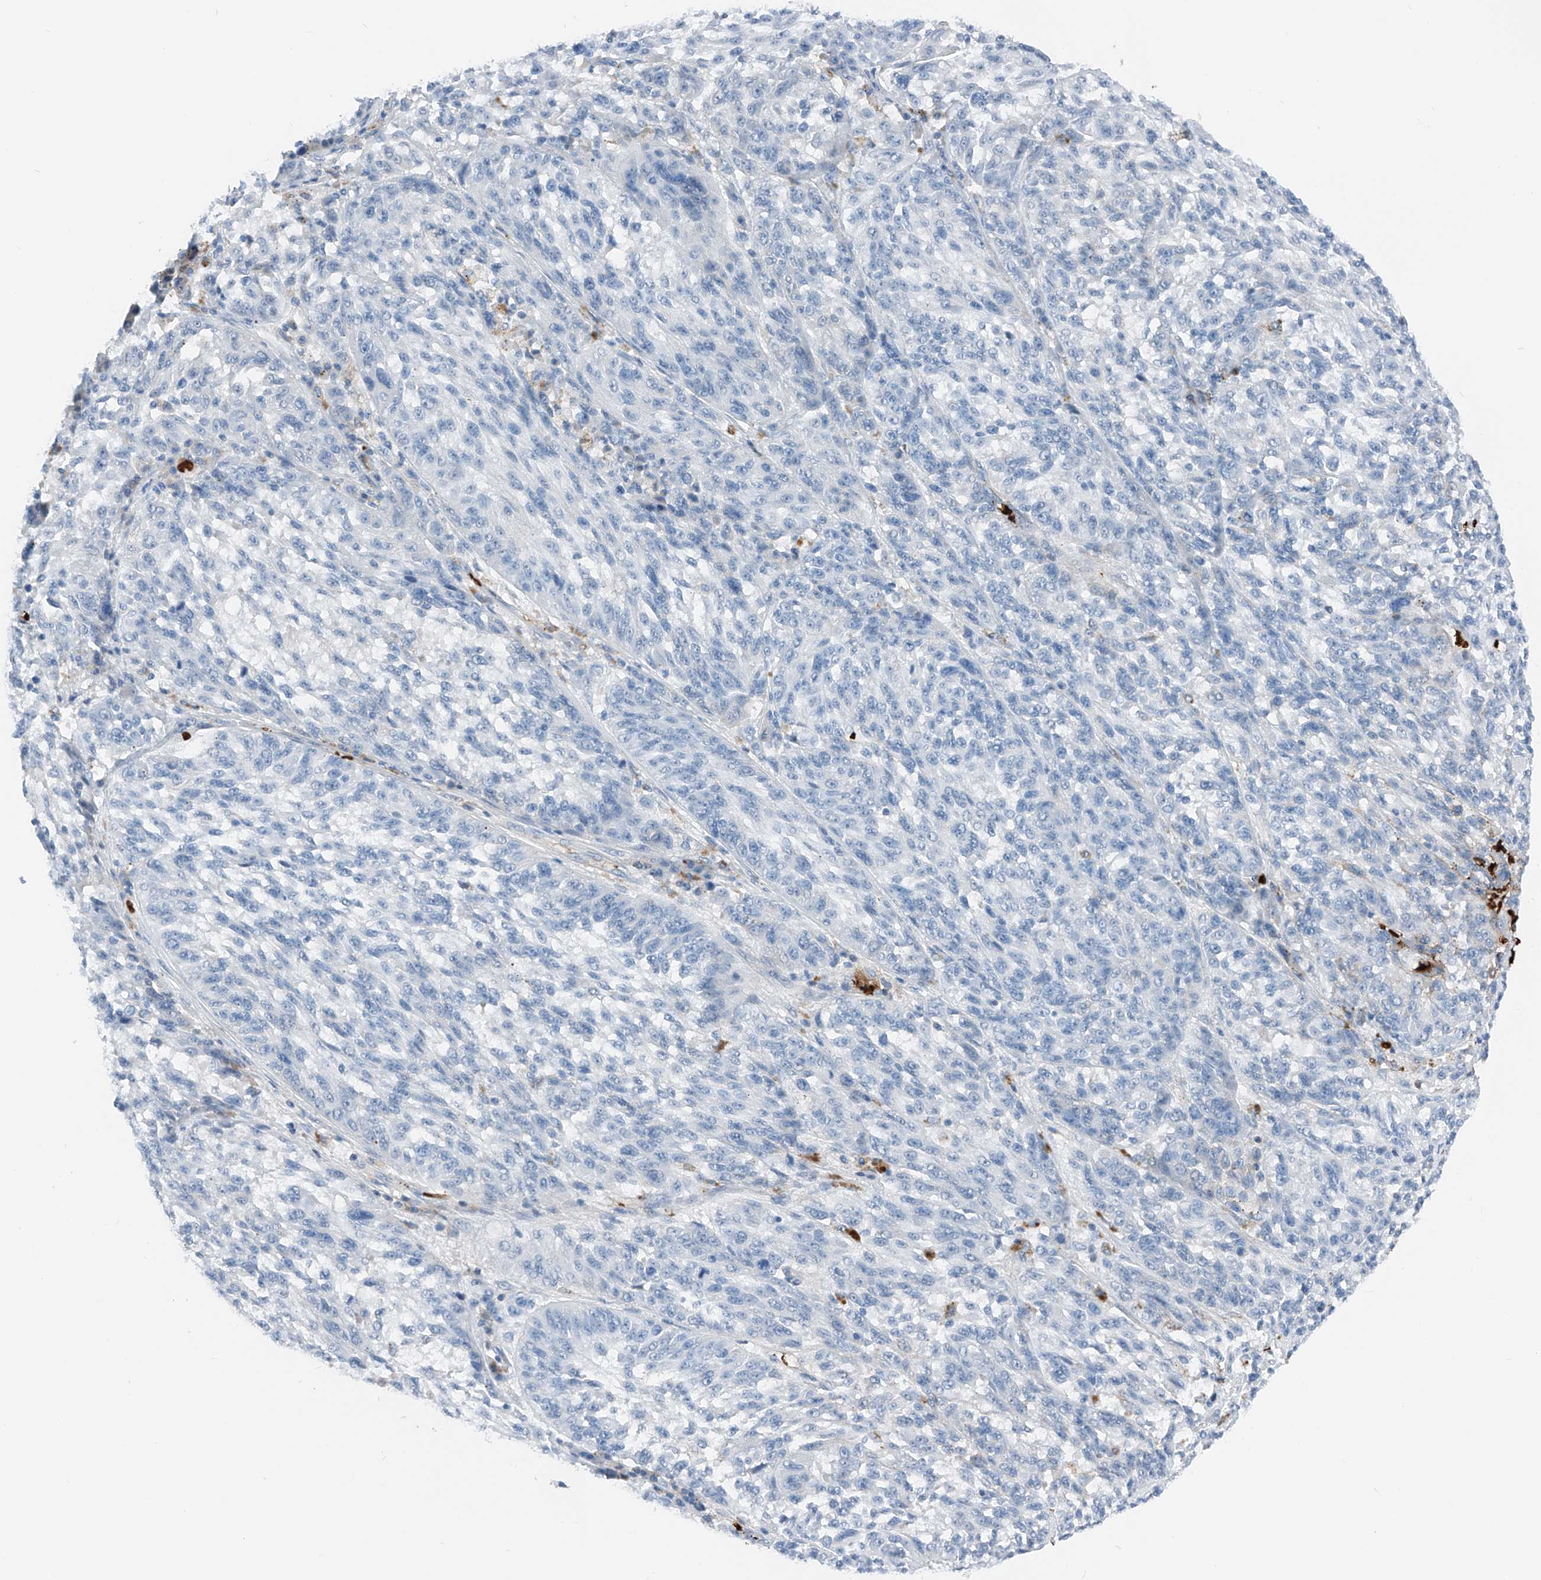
{"staining": {"intensity": "negative", "quantity": "none", "location": "none"}, "tissue": "melanoma", "cell_type": "Tumor cells", "image_type": "cancer", "snomed": [{"axis": "morphology", "description": "Malignant melanoma, NOS"}, {"axis": "topography", "description": "Skin"}], "caption": "Melanoma stained for a protein using immunohistochemistry exhibits no staining tumor cells.", "gene": "PRSS23", "patient": {"sex": "male", "age": 53}}